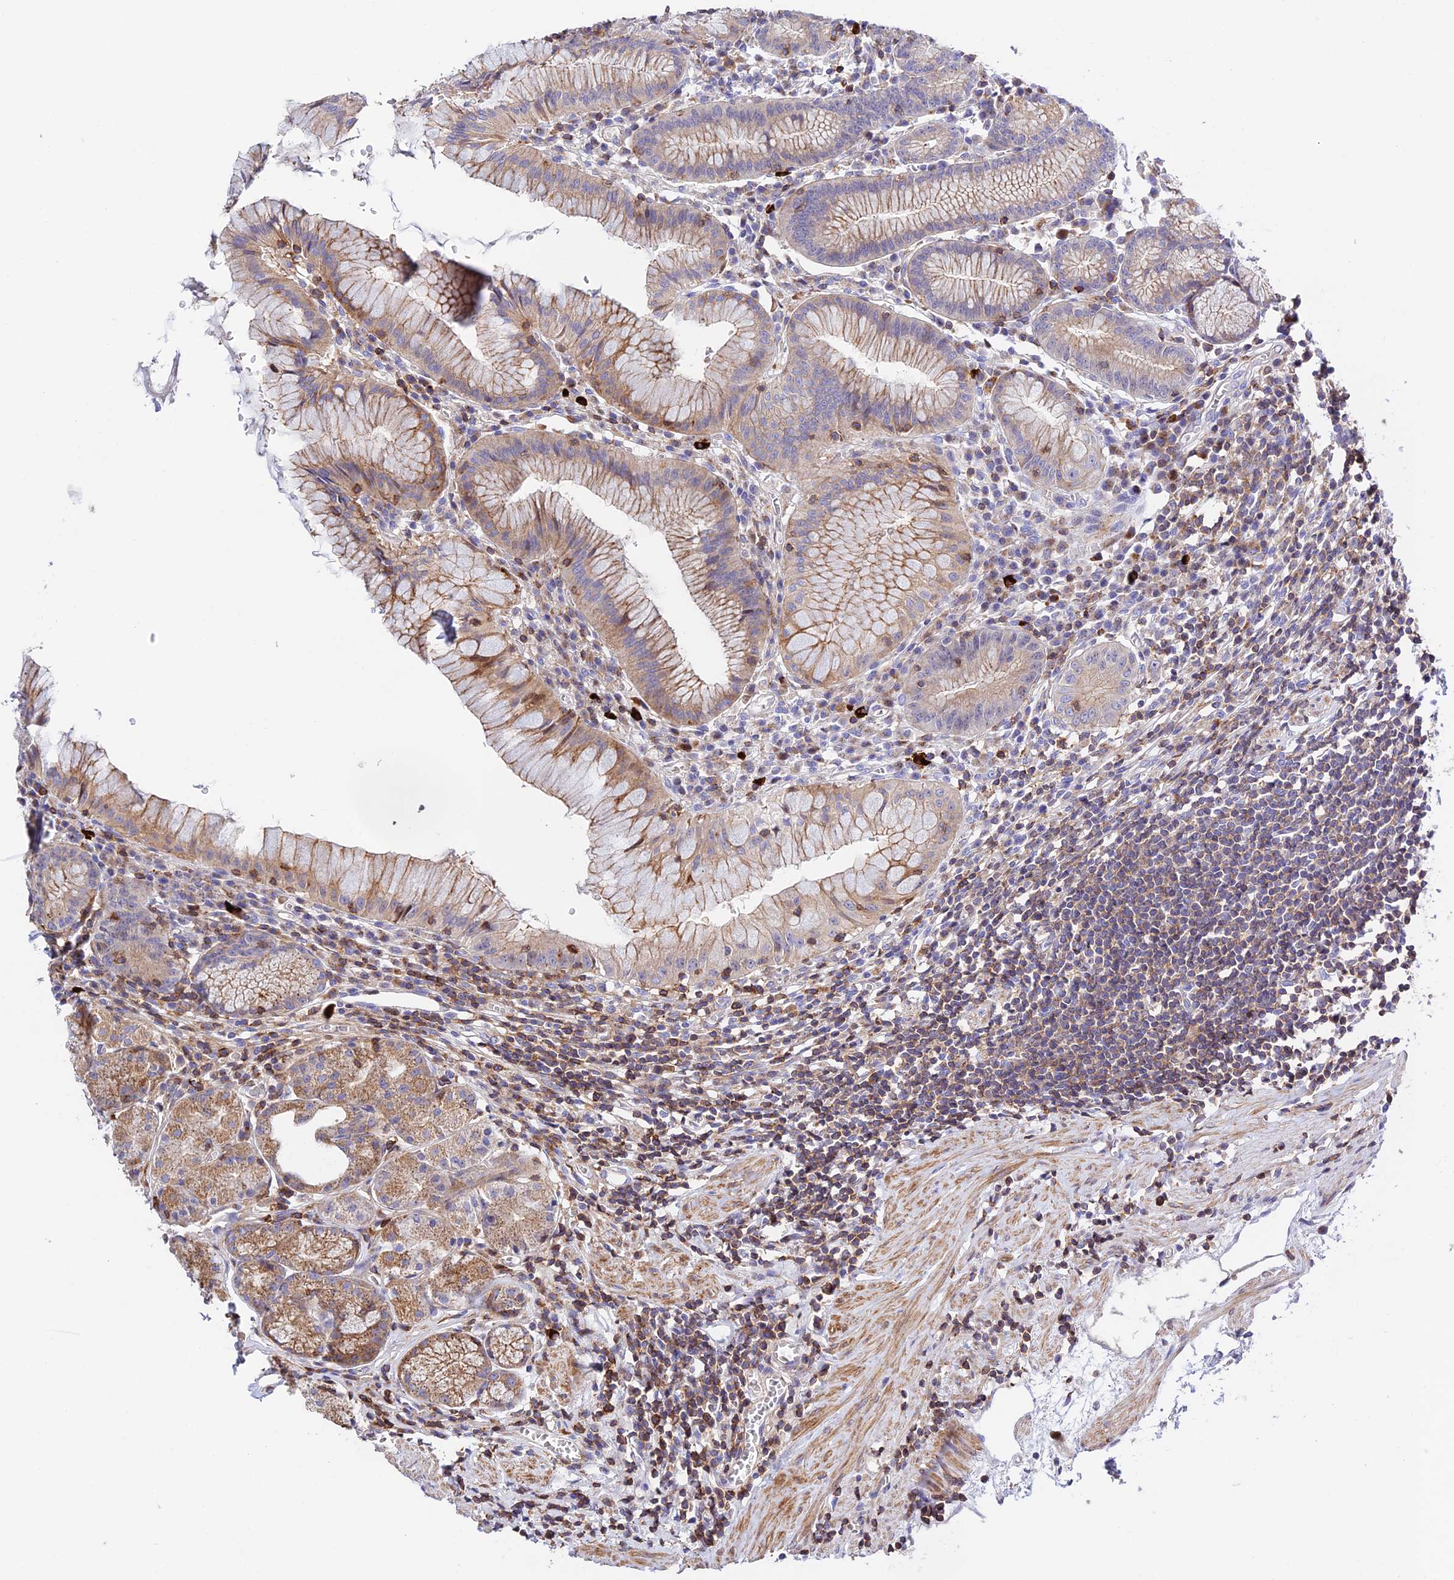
{"staining": {"intensity": "moderate", "quantity": "25%-75%", "location": "cytoplasmic/membranous"}, "tissue": "stomach", "cell_type": "Glandular cells", "image_type": "normal", "snomed": [{"axis": "morphology", "description": "Normal tissue, NOS"}, {"axis": "topography", "description": "Stomach"}], "caption": "About 25%-75% of glandular cells in unremarkable stomach display moderate cytoplasmic/membranous protein expression as visualized by brown immunohistochemical staining.", "gene": "PRIM1", "patient": {"sex": "male", "age": 55}}